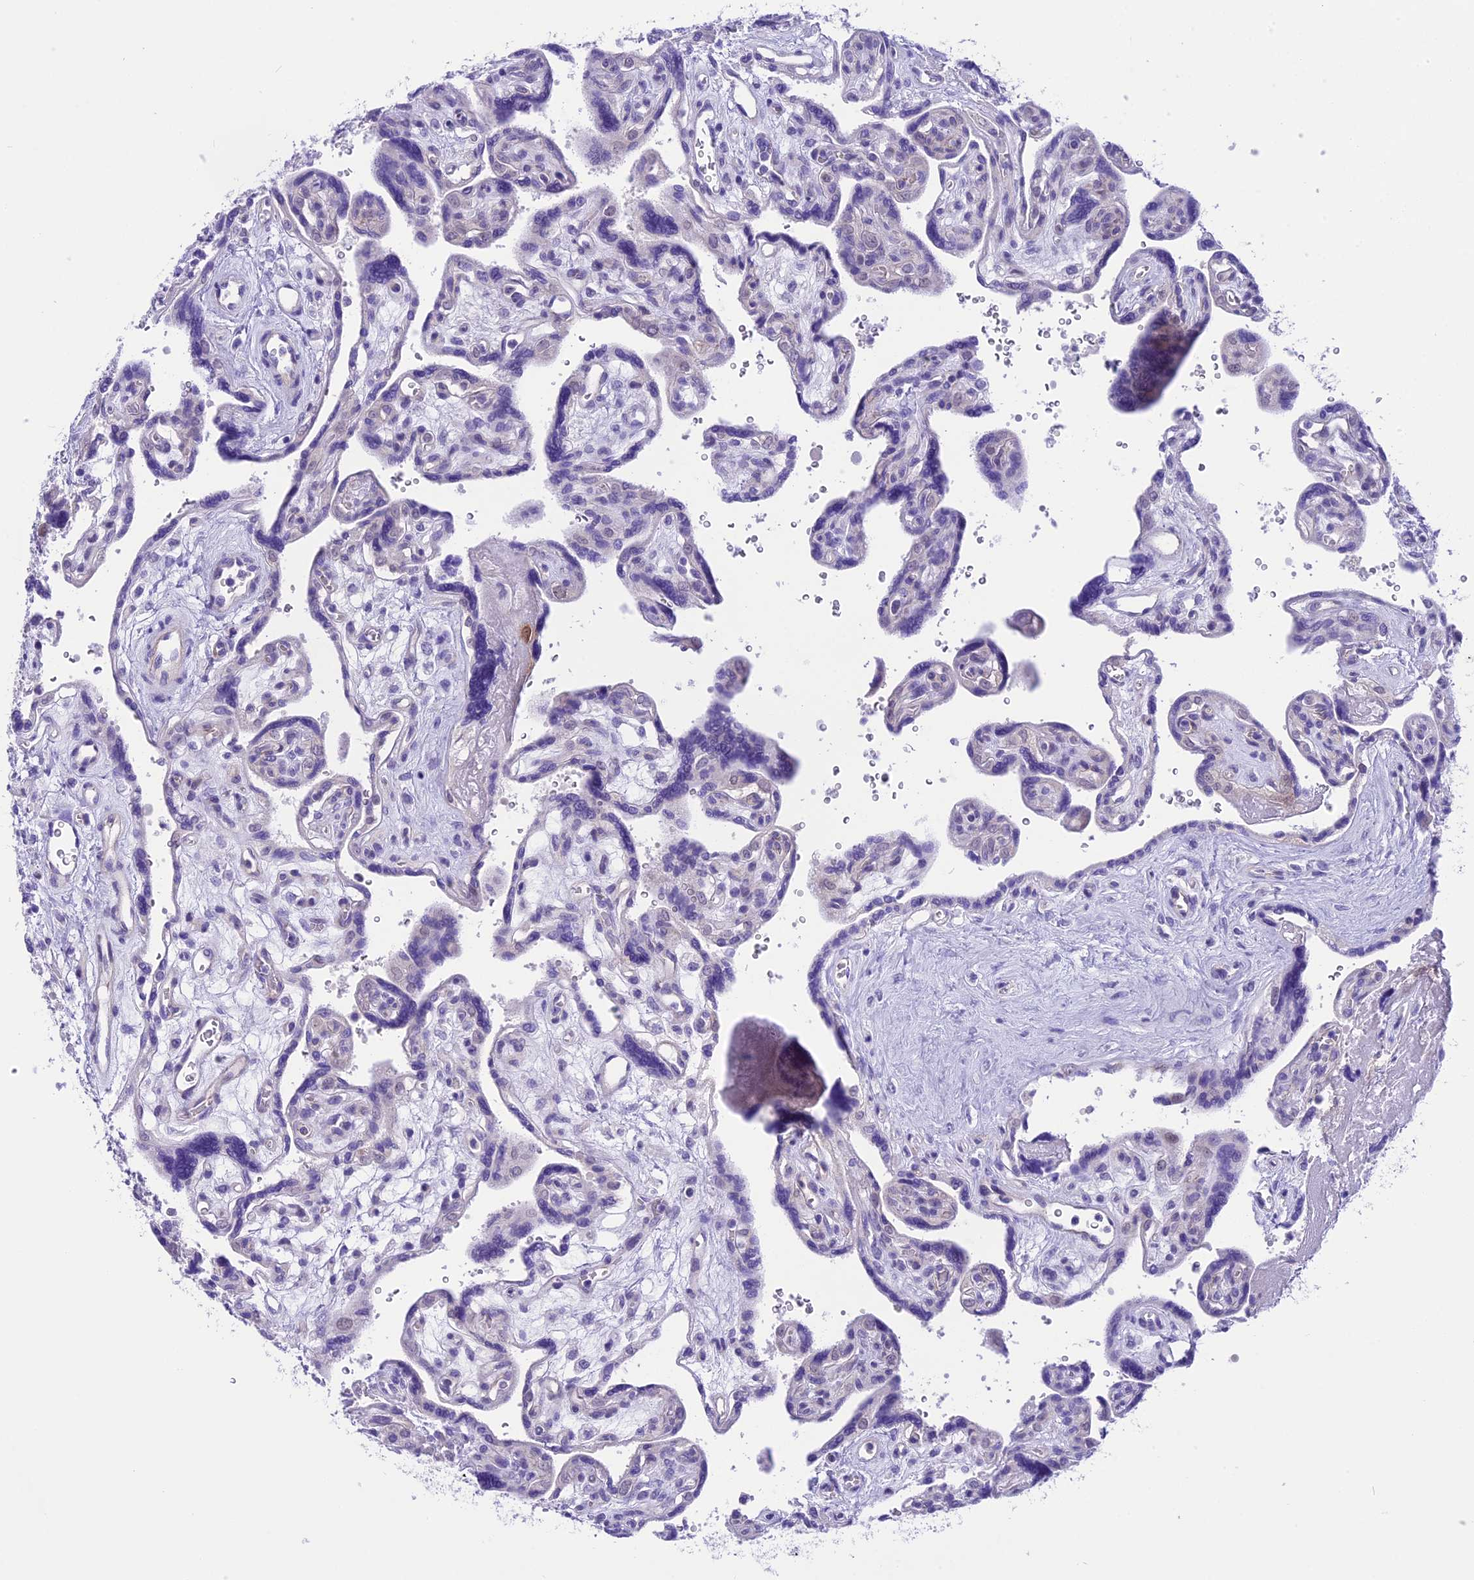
{"staining": {"intensity": "negative", "quantity": "none", "location": "none"}, "tissue": "placenta", "cell_type": "Decidual cells", "image_type": "normal", "snomed": [{"axis": "morphology", "description": "Normal tissue, NOS"}, {"axis": "topography", "description": "Placenta"}], "caption": "IHC of benign placenta reveals no positivity in decidual cells. (DAB (3,3'-diaminobenzidine) IHC with hematoxylin counter stain).", "gene": "PRR15", "patient": {"sex": "female", "age": 39}}